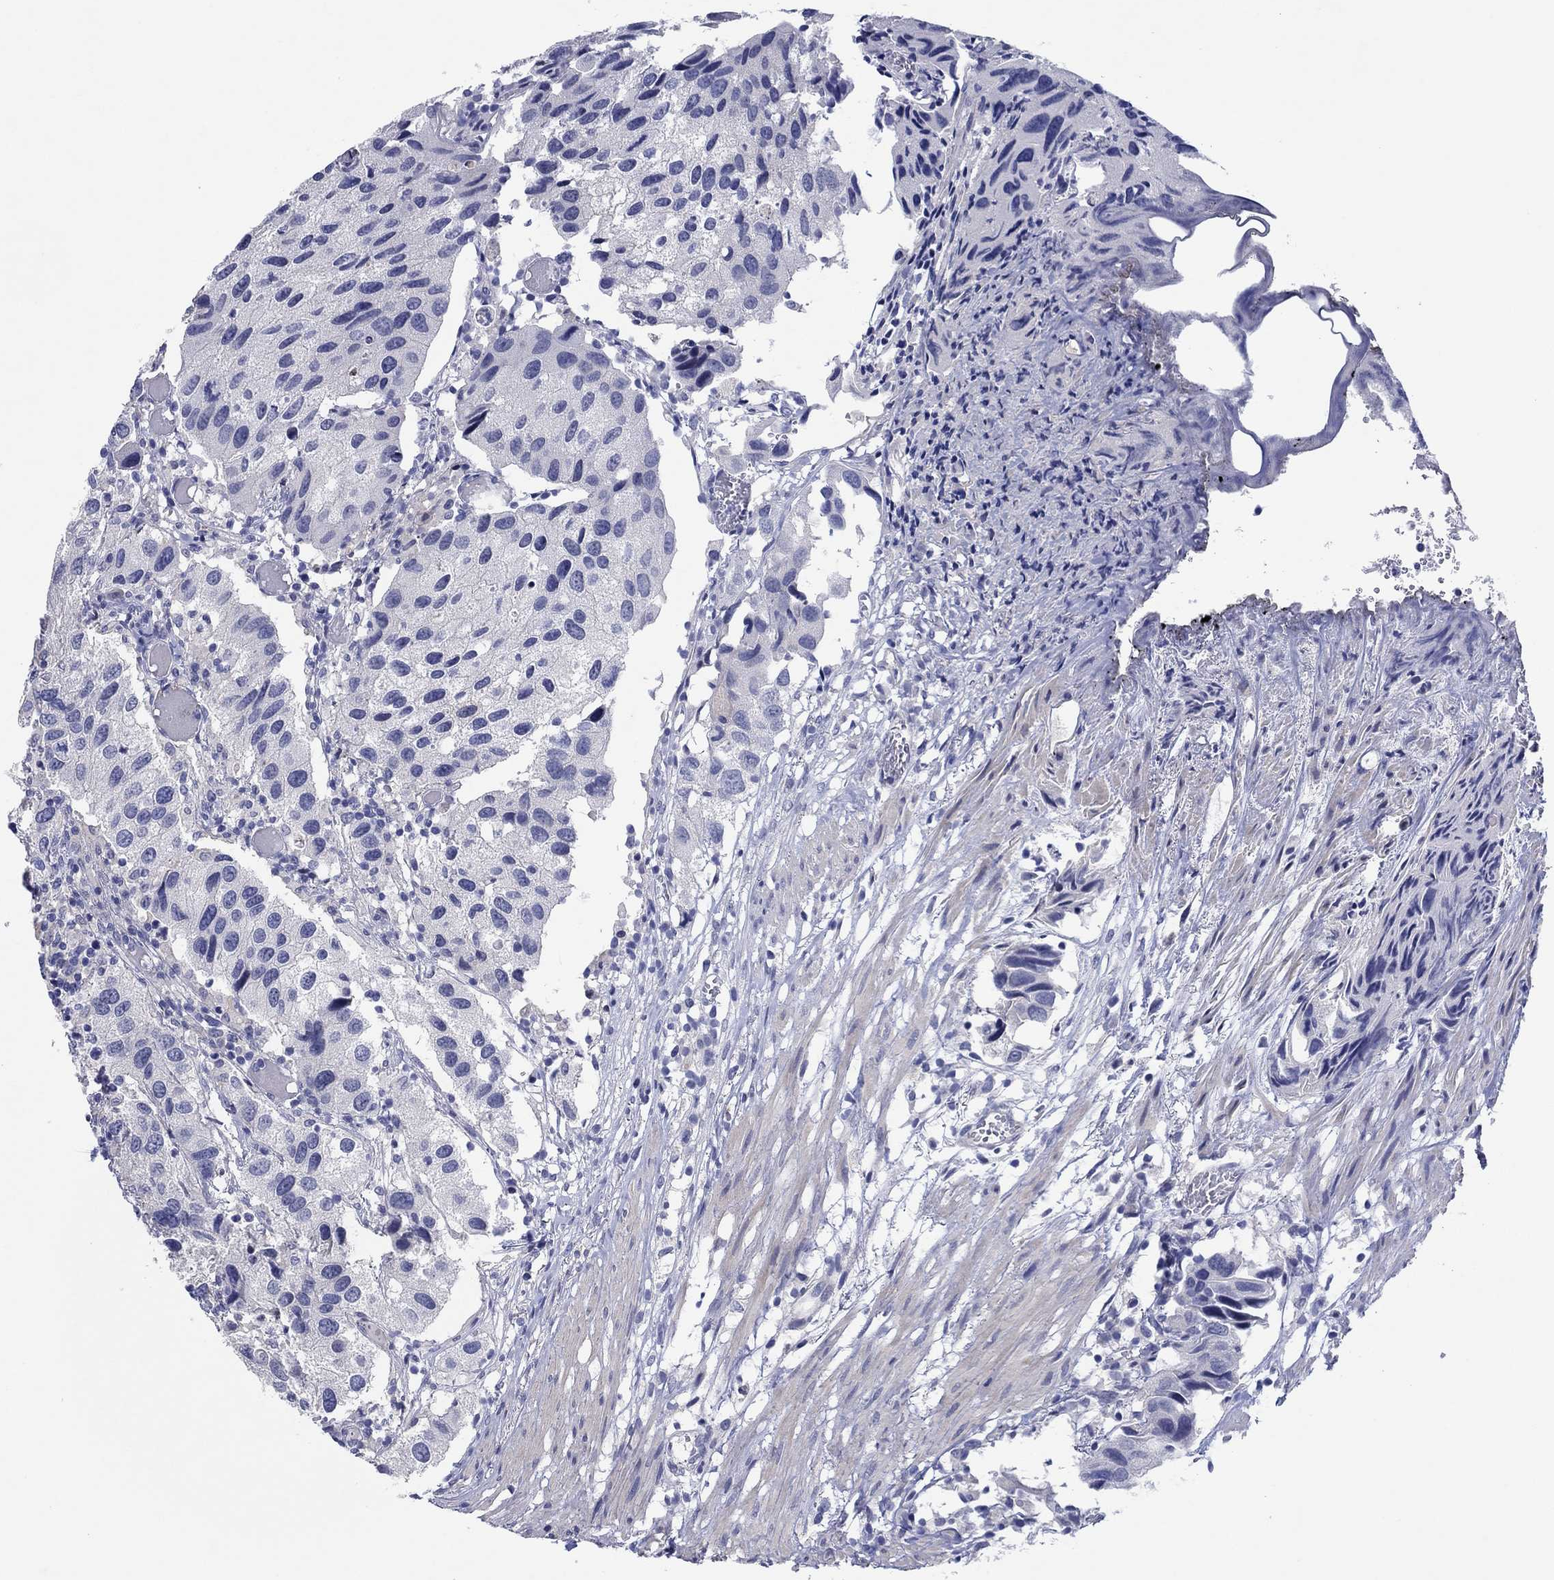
{"staining": {"intensity": "negative", "quantity": "none", "location": "none"}, "tissue": "urothelial cancer", "cell_type": "Tumor cells", "image_type": "cancer", "snomed": [{"axis": "morphology", "description": "Urothelial carcinoma, High grade"}, {"axis": "topography", "description": "Urinary bladder"}], "caption": "Tumor cells show no significant protein positivity in urothelial cancer.", "gene": "HDC", "patient": {"sex": "male", "age": 79}}